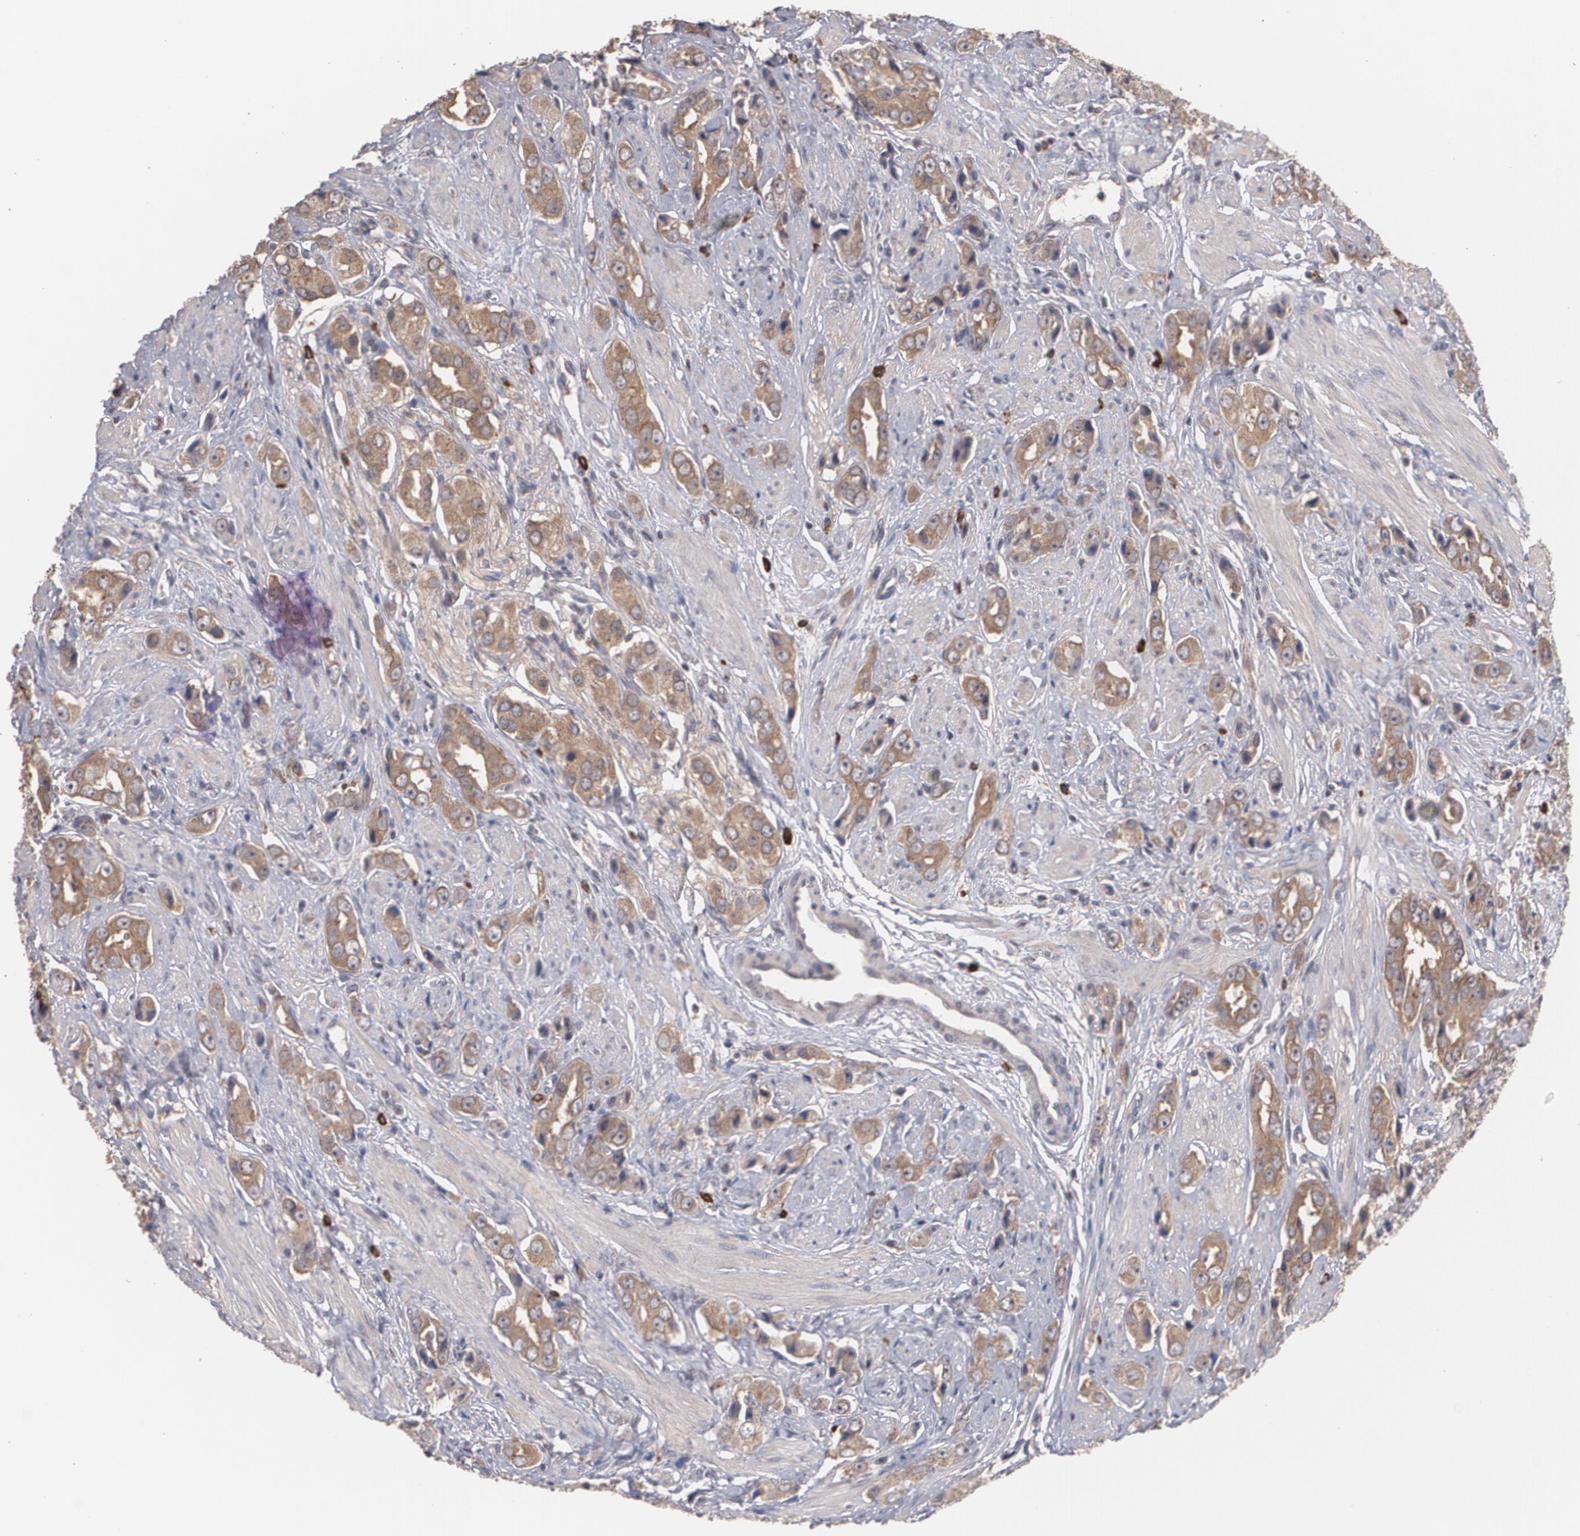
{"staining": {"intensity": "strong", "quantity": ">75%", "location": "cytoplasmic/membranous"}, "tissue": "prostate cancer", "cell_type": "Tumor cells", "image_type": "cancer", "snomed": [{"axis": "morphology", "description": "Adenocarcinoma, Medium grade"}, {"axis": "topography", "description": "Prostate"}], "caption": "This is a histology image of immunohistochemistry (IHC) staining of prostate cancer (adenocarcinoma (medium-grade)), which shows strong positivity in the cytoplasmic/membranous of tumor cells.", "gene": "ARF6", "patient": {"sex": "male", "age": 53}}